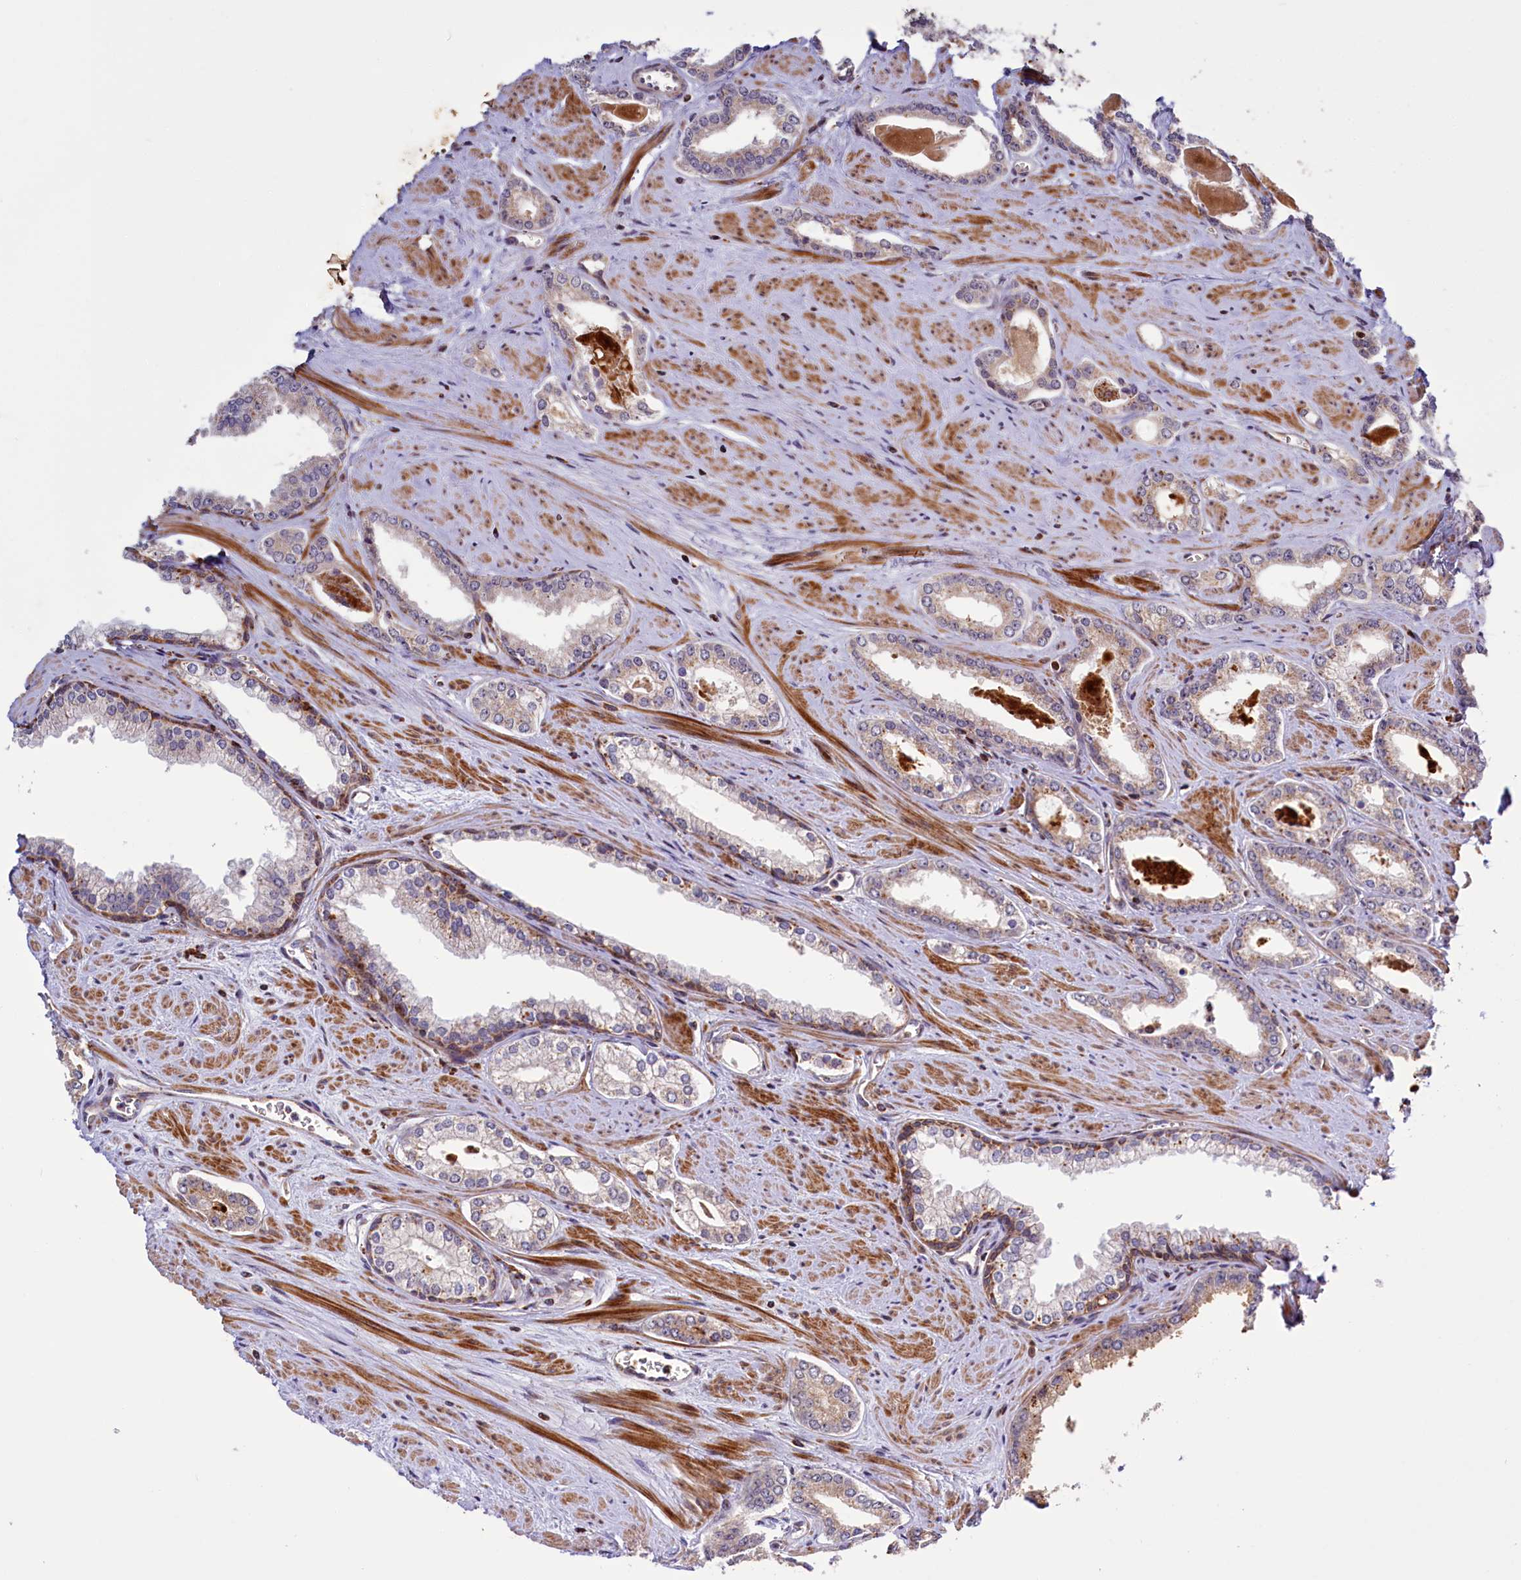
{"staining": {"intensity": "weak", "quantity": "<25%", "location": "cytoplasmic/membranous"}, "tissue": "prostate cancer", "cell_type": "Tumor cells", "image_type": "cancer", "snomed": [{"axis": "morphology", "description": "Adenocarcinoma, Low grade"}, {"axis": "topography", "description": "Prostate and seminal vesicle, NOS"}], "caption": "There is no significant expression in tumor cells of adenocarcinoma (low-grade) (prostate). Brightfield microscopy of IHC stained with DAB (brown) and hematoxylin (blue), captured at high magnification.", "gene": "DYNC2H1", "patient": {"sex": "male", "age": 60}}